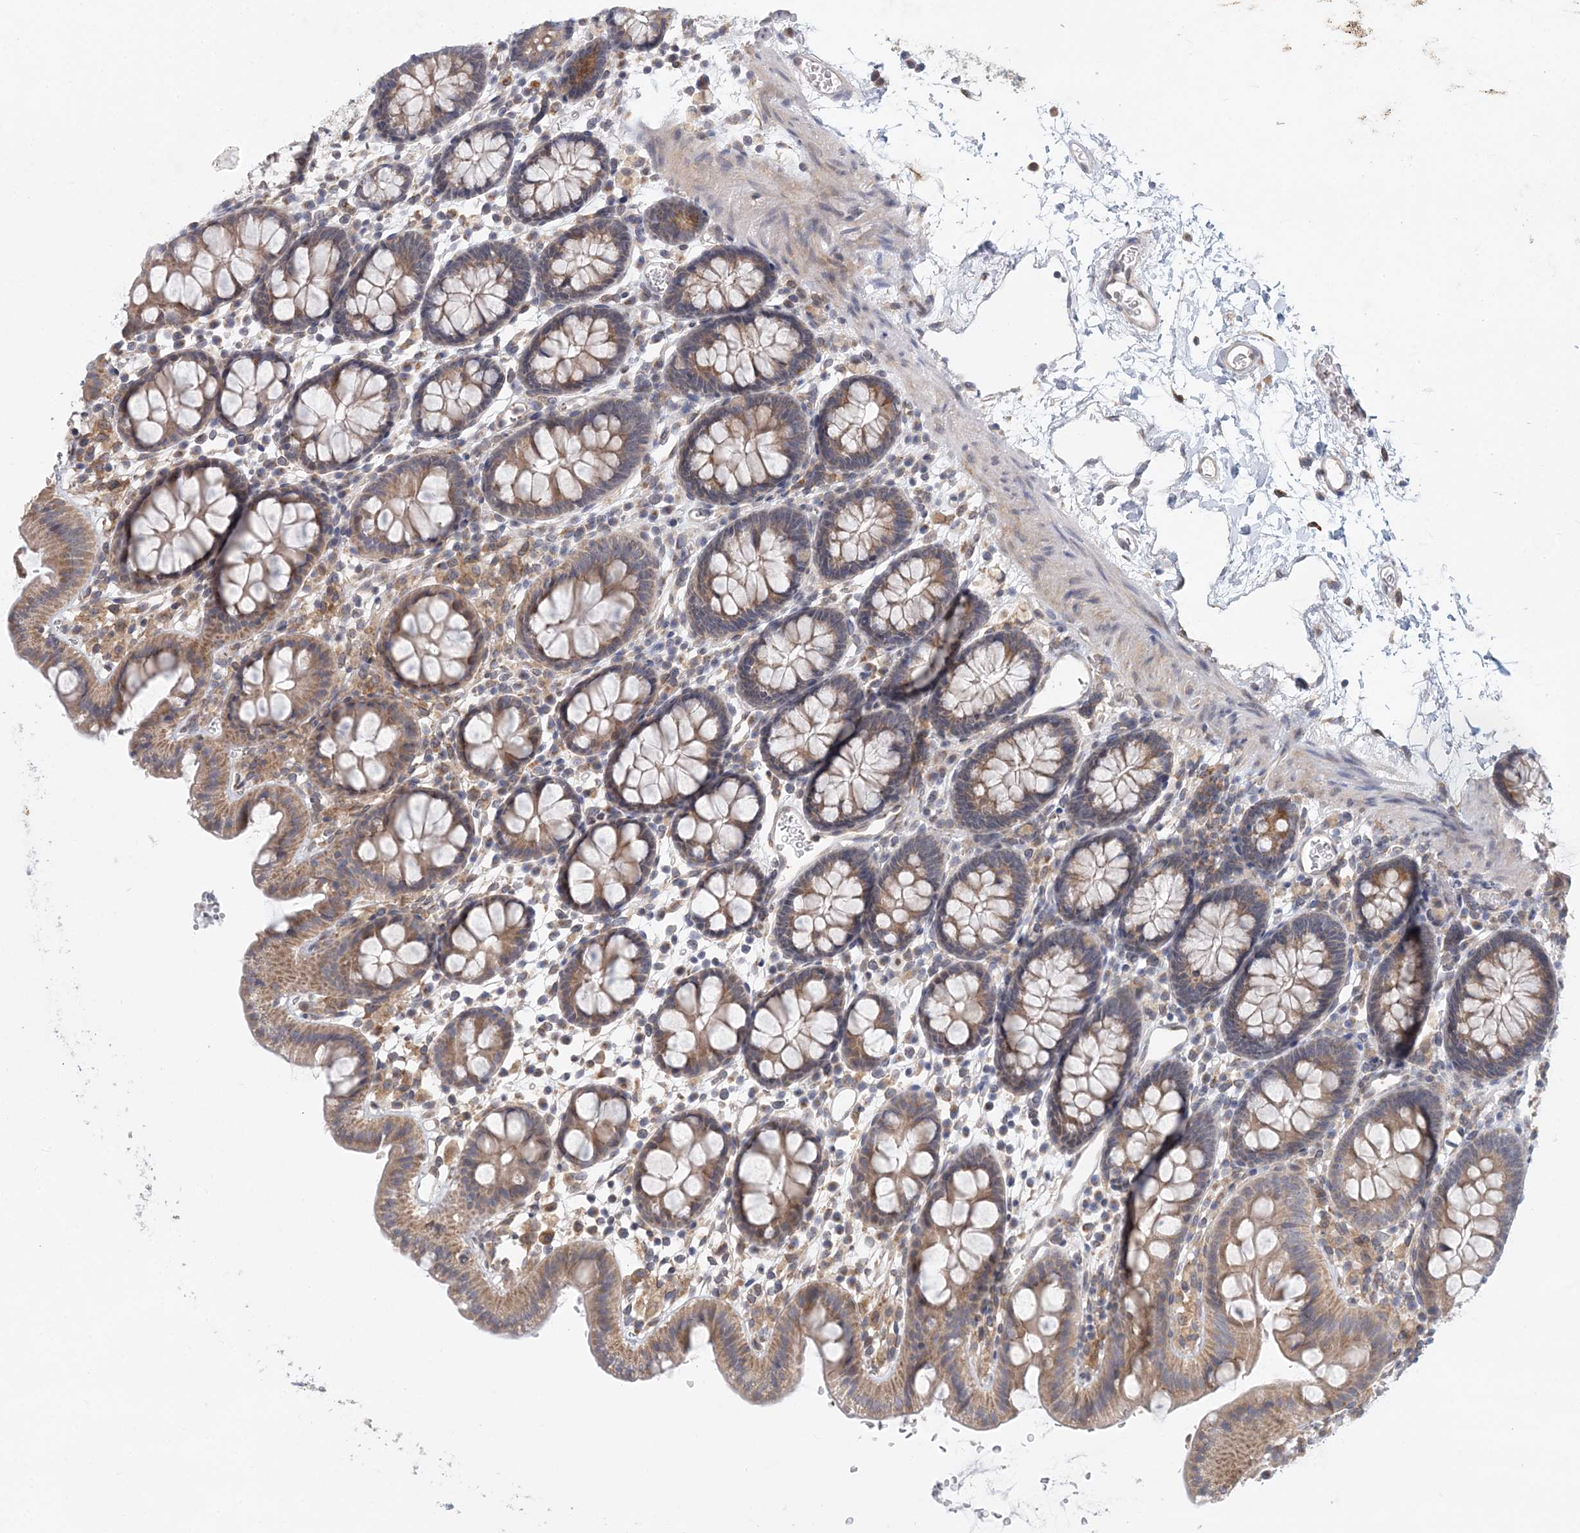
{"staining": {"intensity": "weak", "quantity": "25%-75%", "location": "cytoplasmic/membranous"}, "tissue": "colon", "cell_type": "Endothelial cells", "image_type": "normal", "snomed": [{"axis": "morphology", "description": "Normal tissue, NOS"}, {"axis": "topography", "description": "Colon"}], "caption": "High-magnification brightfield microscopy of benign colon stained with DAB (3,3'-diaminobenzidine) (brown) and counterstained with hematoxylin (blue). endothelial cells exhibit weak cytoplasmic/membranous expression is present in about25%-75% of cells.", "gene": "PCYOX1L", "patient": {"sex": "male", "age": 75}}